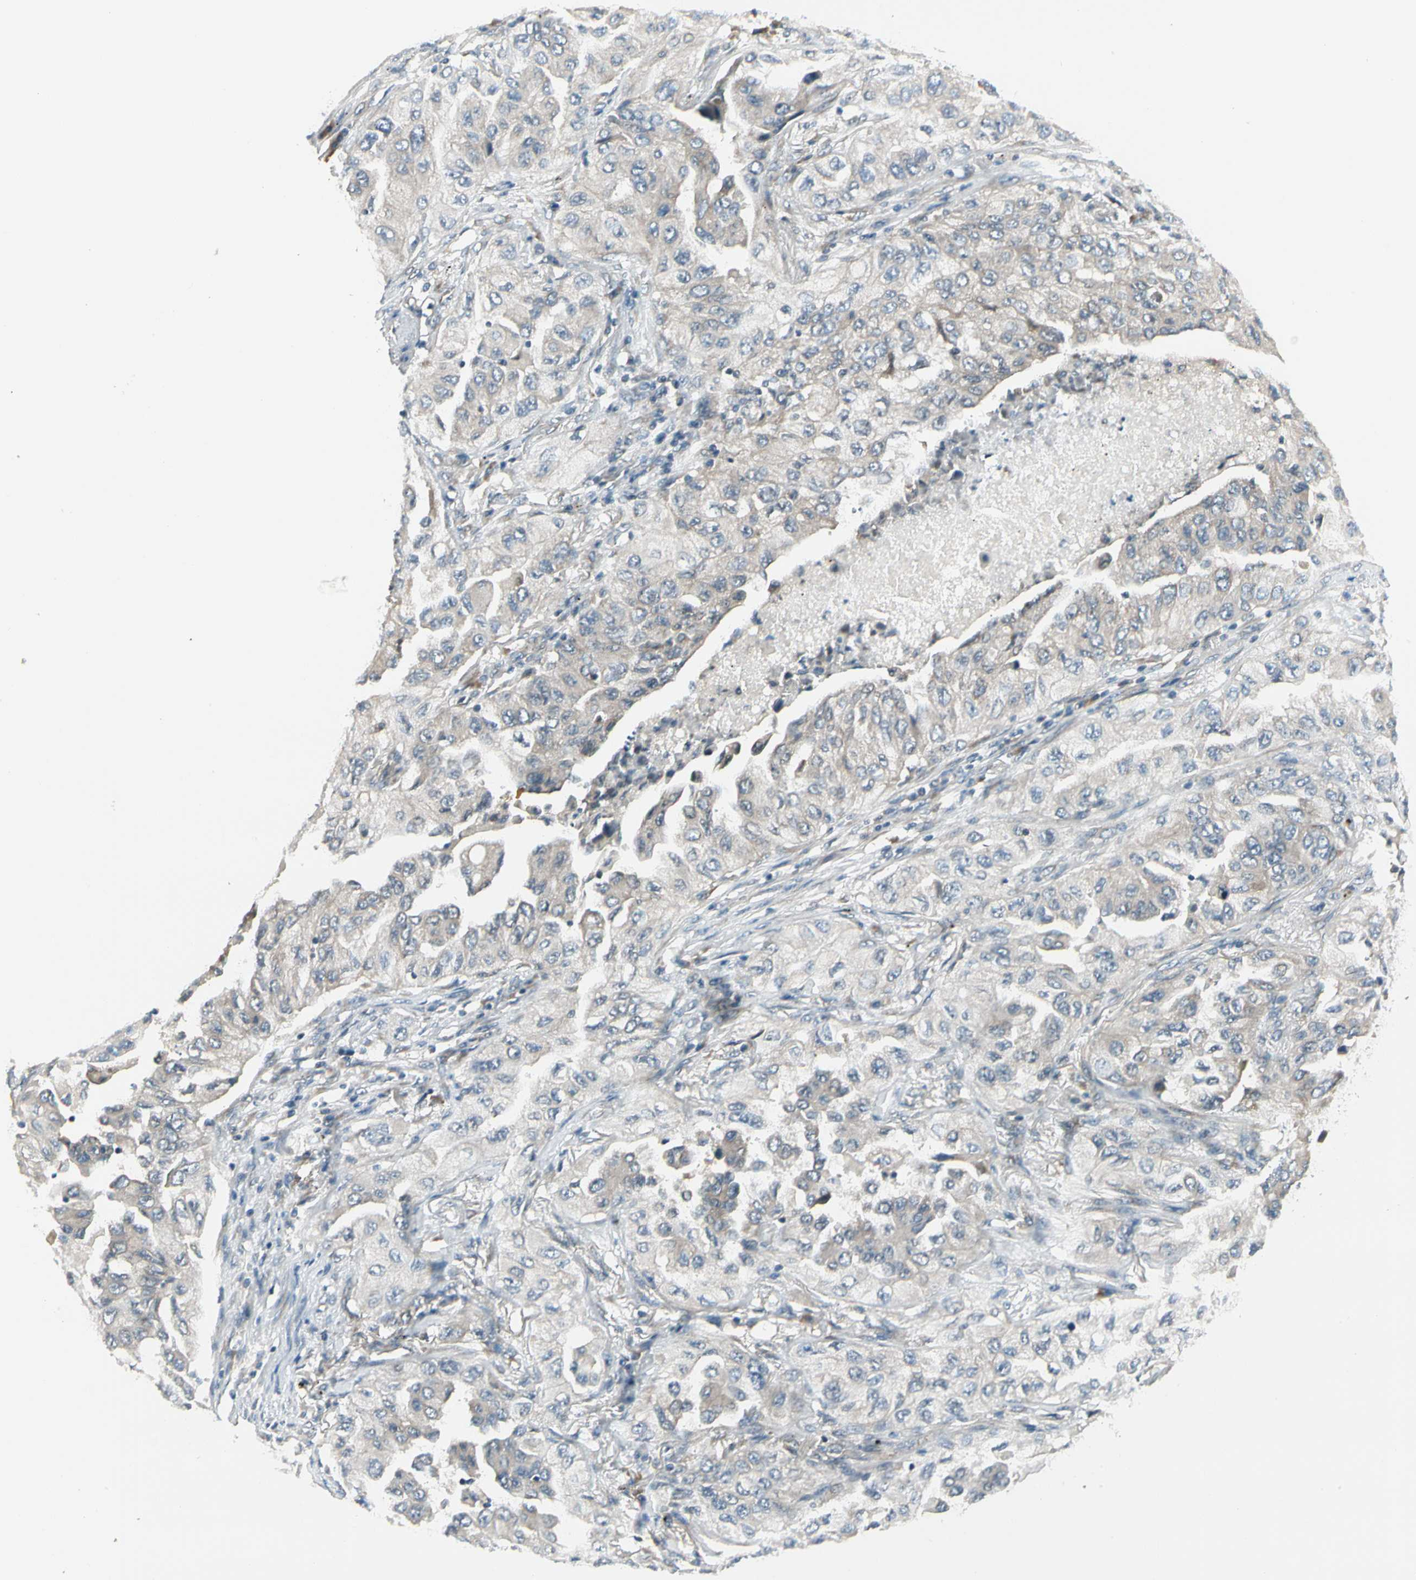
{"staining": {"intensity": "negative", "quantity": "none", "location": "none"}, "tissue": "lung cancer", "cell_type": "Tumor cells", "image_type": "cancer", "snomed": [{"axis": "morphology", "description": "Adenocarcinoma, NOS"}, {"axis": "topography", "description": "Lung"}], "caption": "IHC histopathology image of neoplastic tissue: lung cancer stained with DAB displays no significant protein positivity in tumor cells. (Stains: DAB IHC with hematoxylin counter stain, Microscopy: brightfield microscopy at high magnification).", "gene": "BNIP1", "patient": {"sex": "female", "age": 65}}